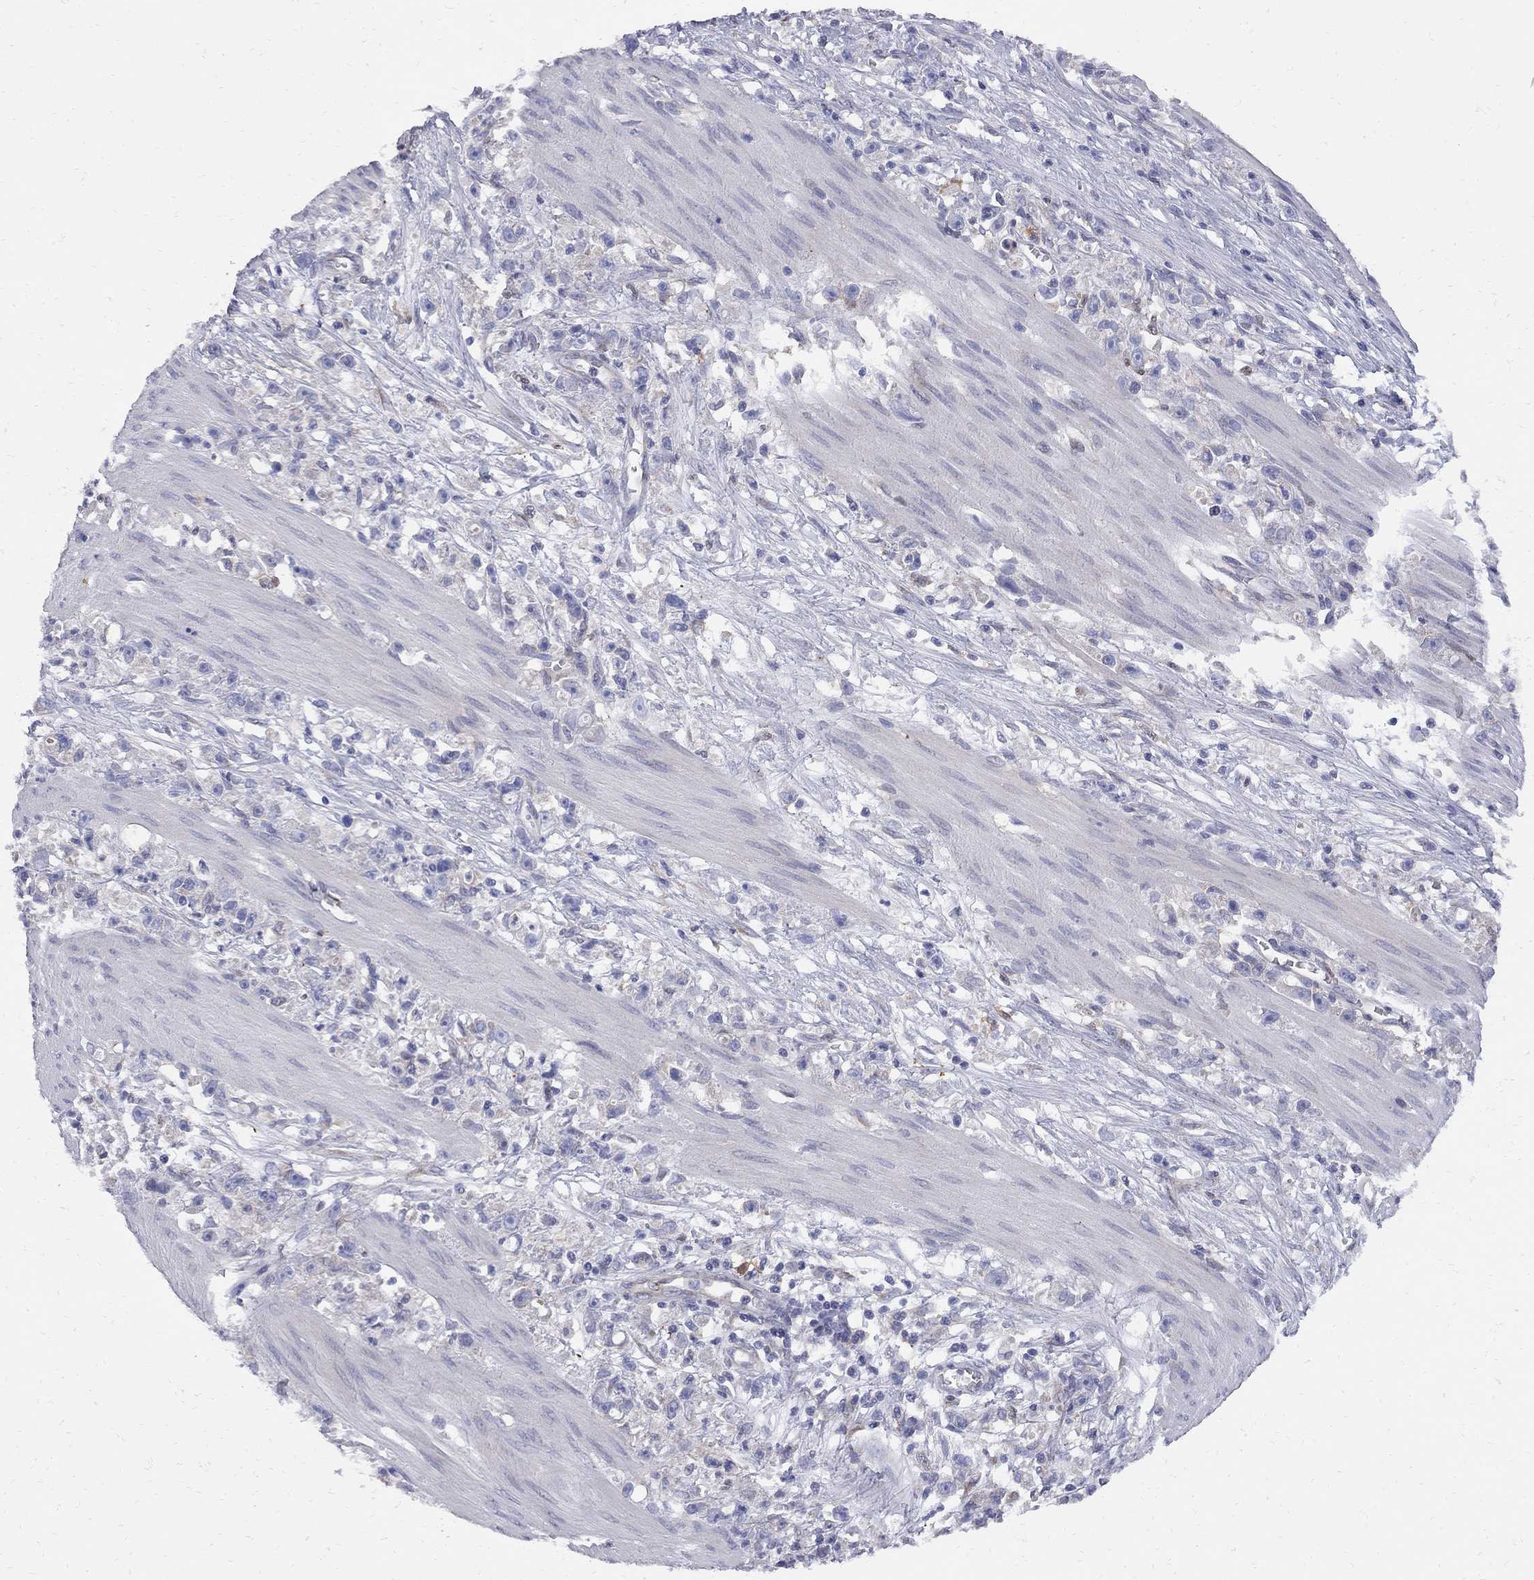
{"staining": {"intensity": "negative", "quantity": "none", "location": "none"}, "tissue": "stomach cancer", "cell_type": "Tumor cells", "image_type": "cancer", "snomed": [{"axis": "morphology", "description": "Adenocarcinoma, NOS"}, {"axis": "topography", "description": "Stomach"}], "caption": "An immunohistochemistry (IHC) image of stomach cancer is shown. There is no staining in tumor cells of stomach cancer.", "gene": "MTHFR", "patient": {"sex": "female", "age": 59}}